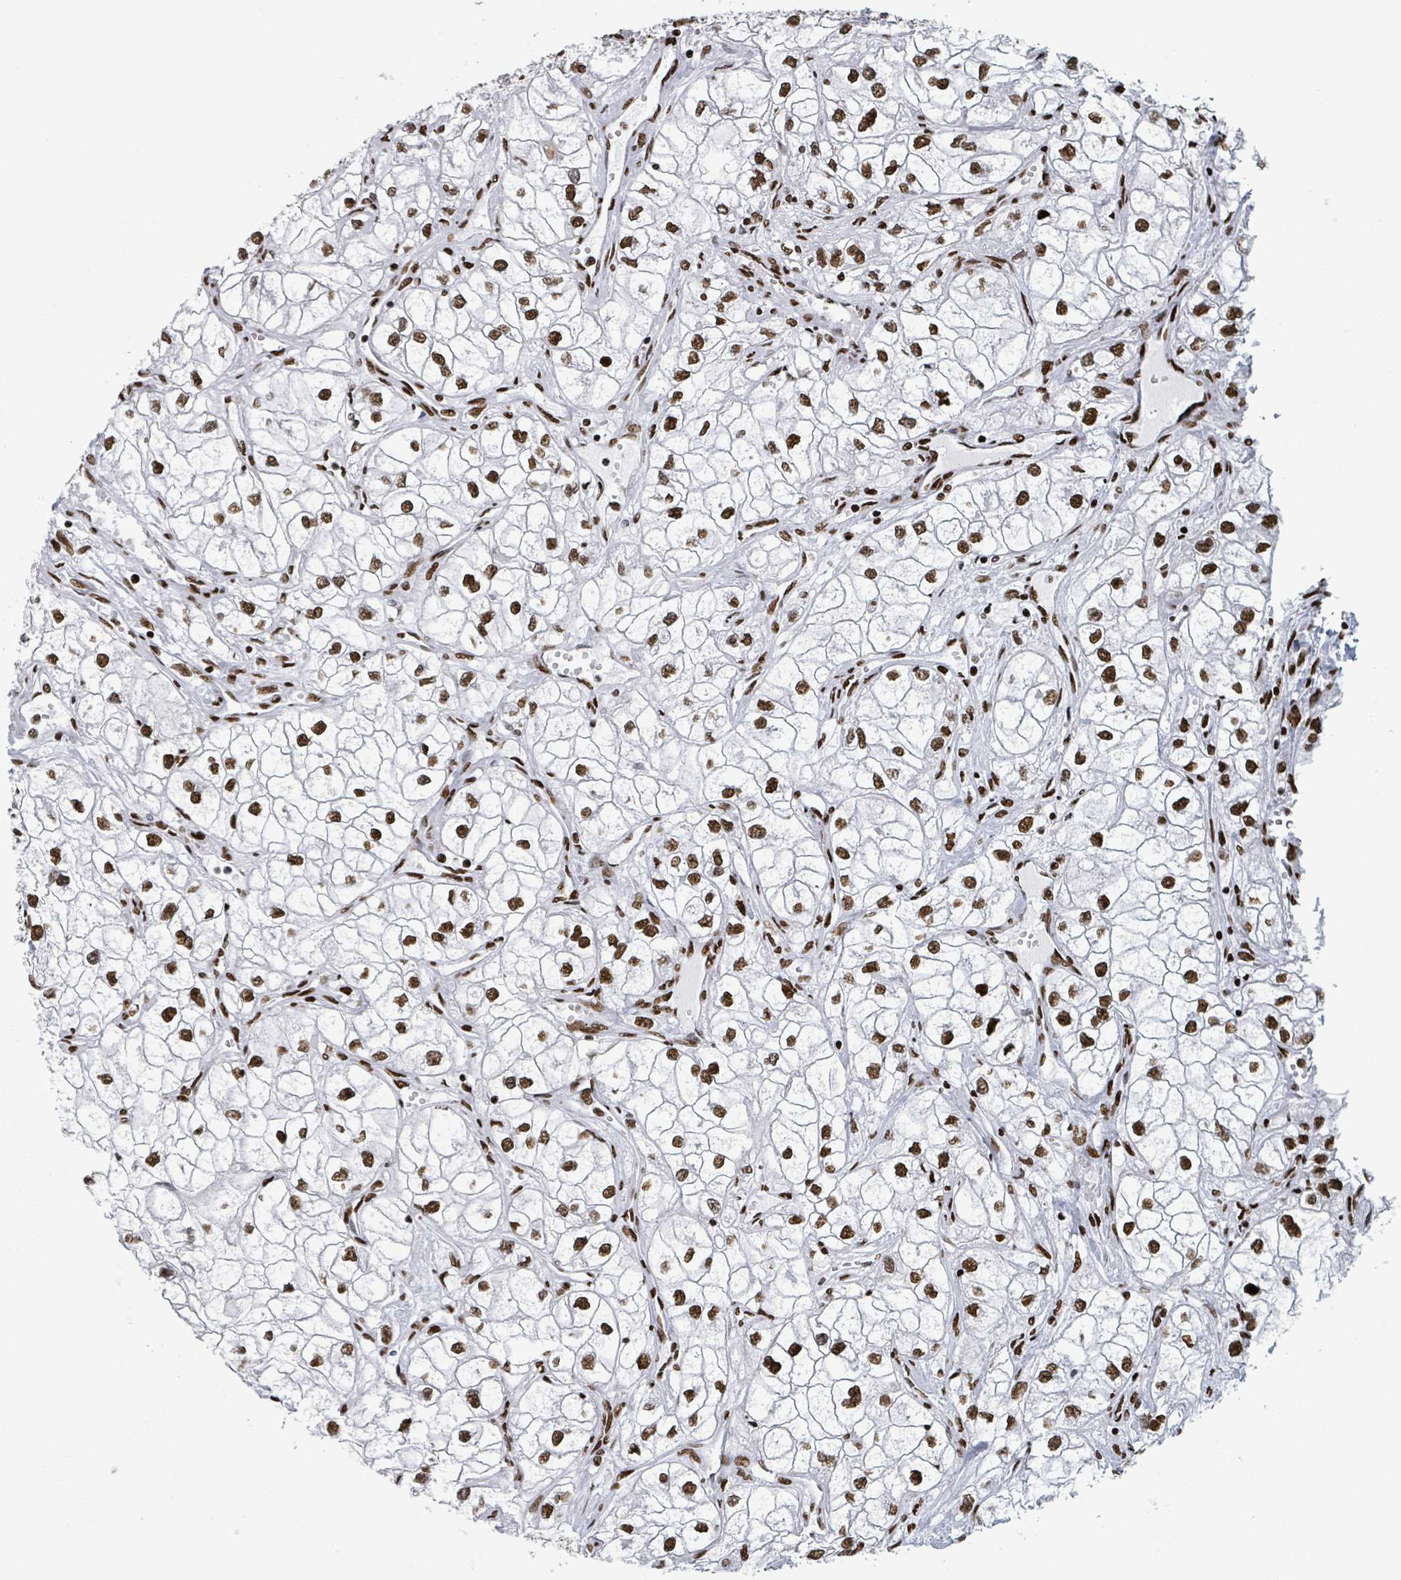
{"staining": {"intensity": "strong", "quantity": ">75%", "location": "nuclear"}, "tissue": "renal cancer", "cell_type": "Tumor cells", "image_type": "cancer", "snomed": [{"axis": "morphology", "description": "Adenocarcinoma, NOS"}, {"axis": "topography", "description": "Kidney"}], "caption": "Brown immunohistochemical staining in human renal cancer reveals strong nuclear staining in approximately >75% of tumor cells.", "gene": "DHX16", "patient": {"sex": "male", "age": 59}}